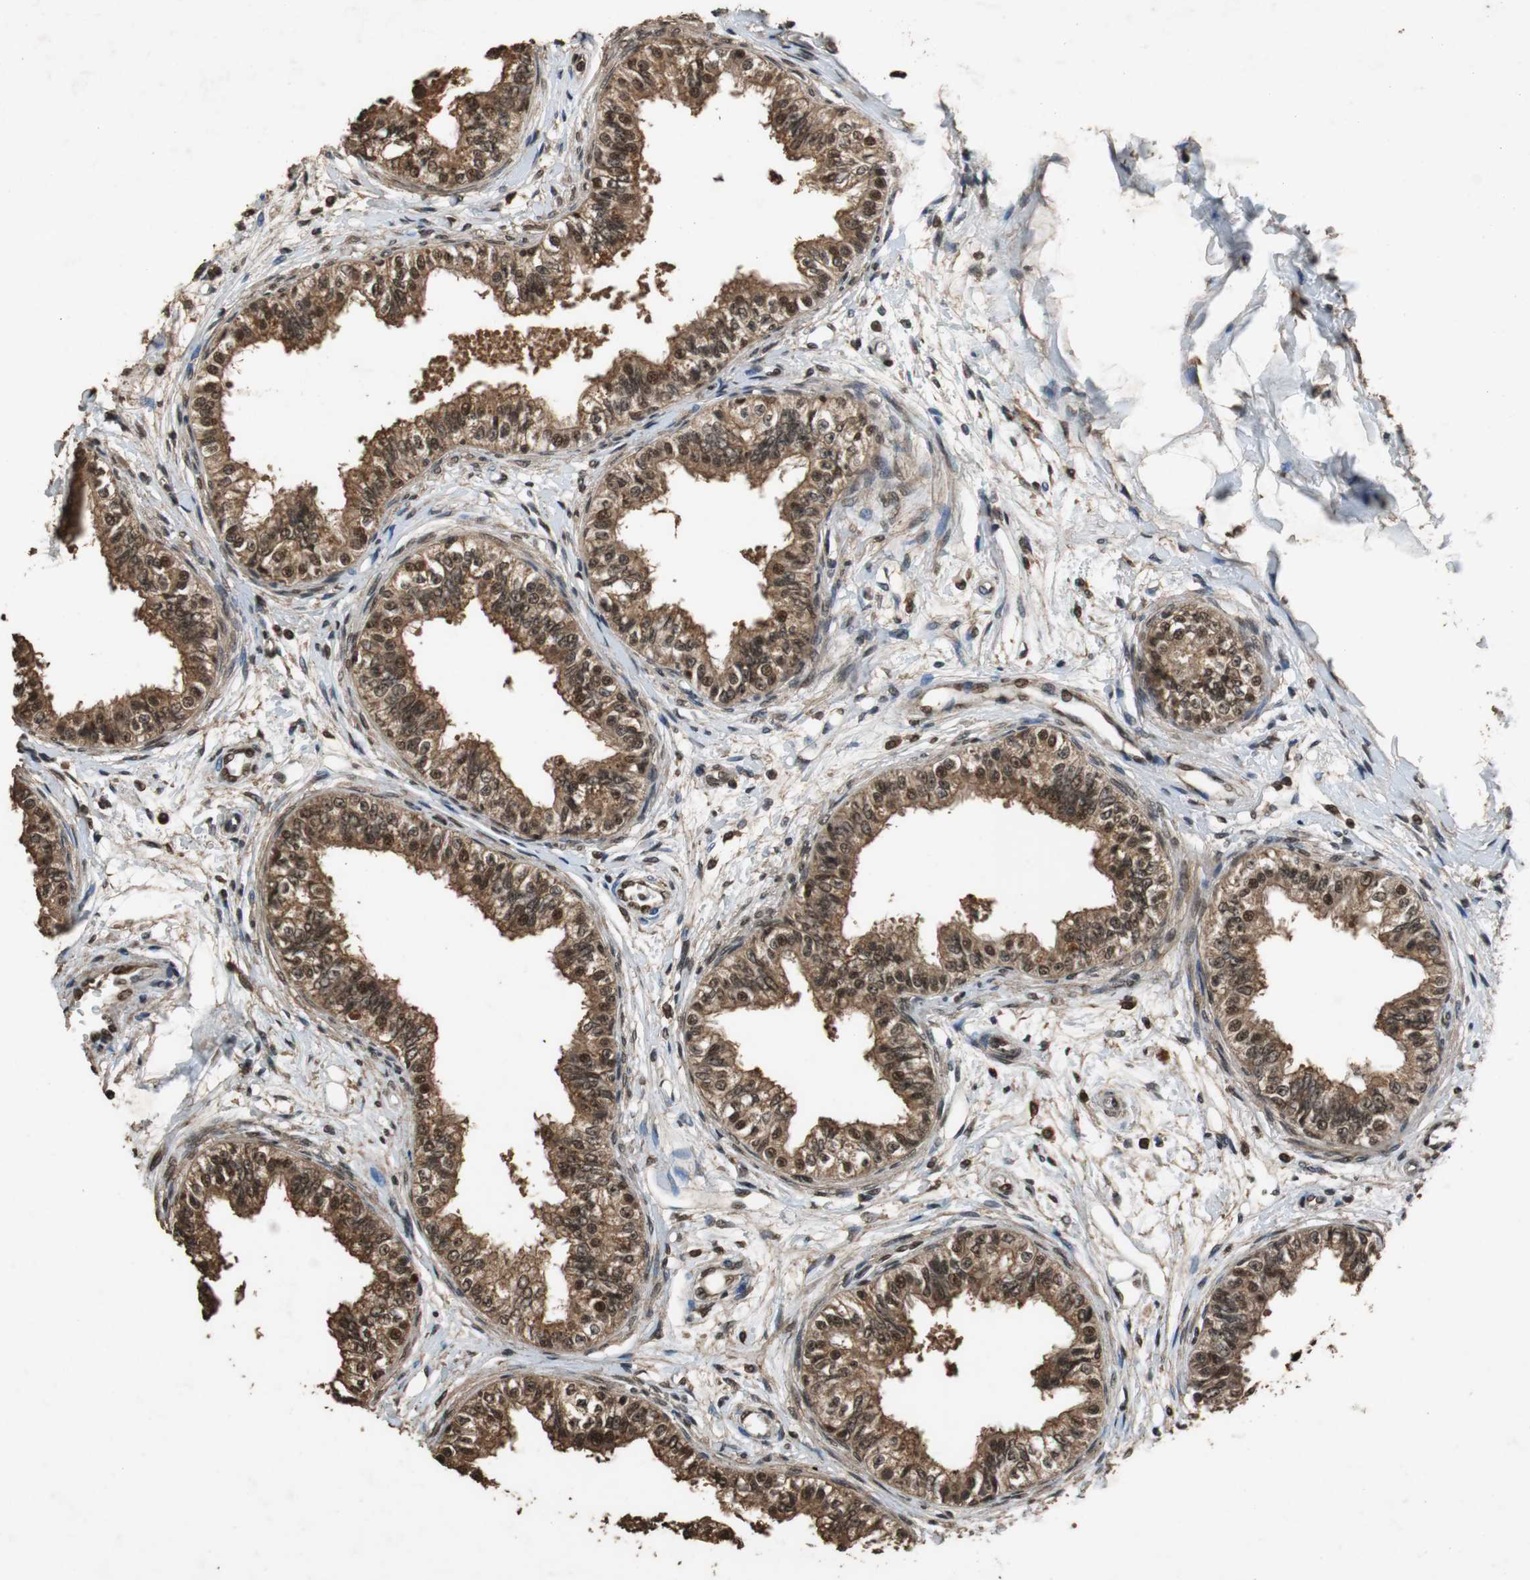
{"staining": {"intensity": "strong", "quantity": ">75%", "location": "cytoplasmic/membranous,nuclear"}, "tissue": "epididymis", "cell_type": "Glandular cells", "image_type": "normal", "snomed": [{"axis": "morphology", "description": "Normal tissue, NOS"}, {"axis": "morphology", "description": "Adenocarcinoma, metastatic, NOS"}, {"axis": "topography", "description": "Testis"}, {"axis": "topography", "description": "Epididymis"}], "caption": "Human epididymis stained with a brown dye exhibits strong cytoplasmic/membranous,nuclear positive expression in approximately >75% of glandular cells.", "gene": "ZNF18", "patient": {"sex": "male", "age": 26}}